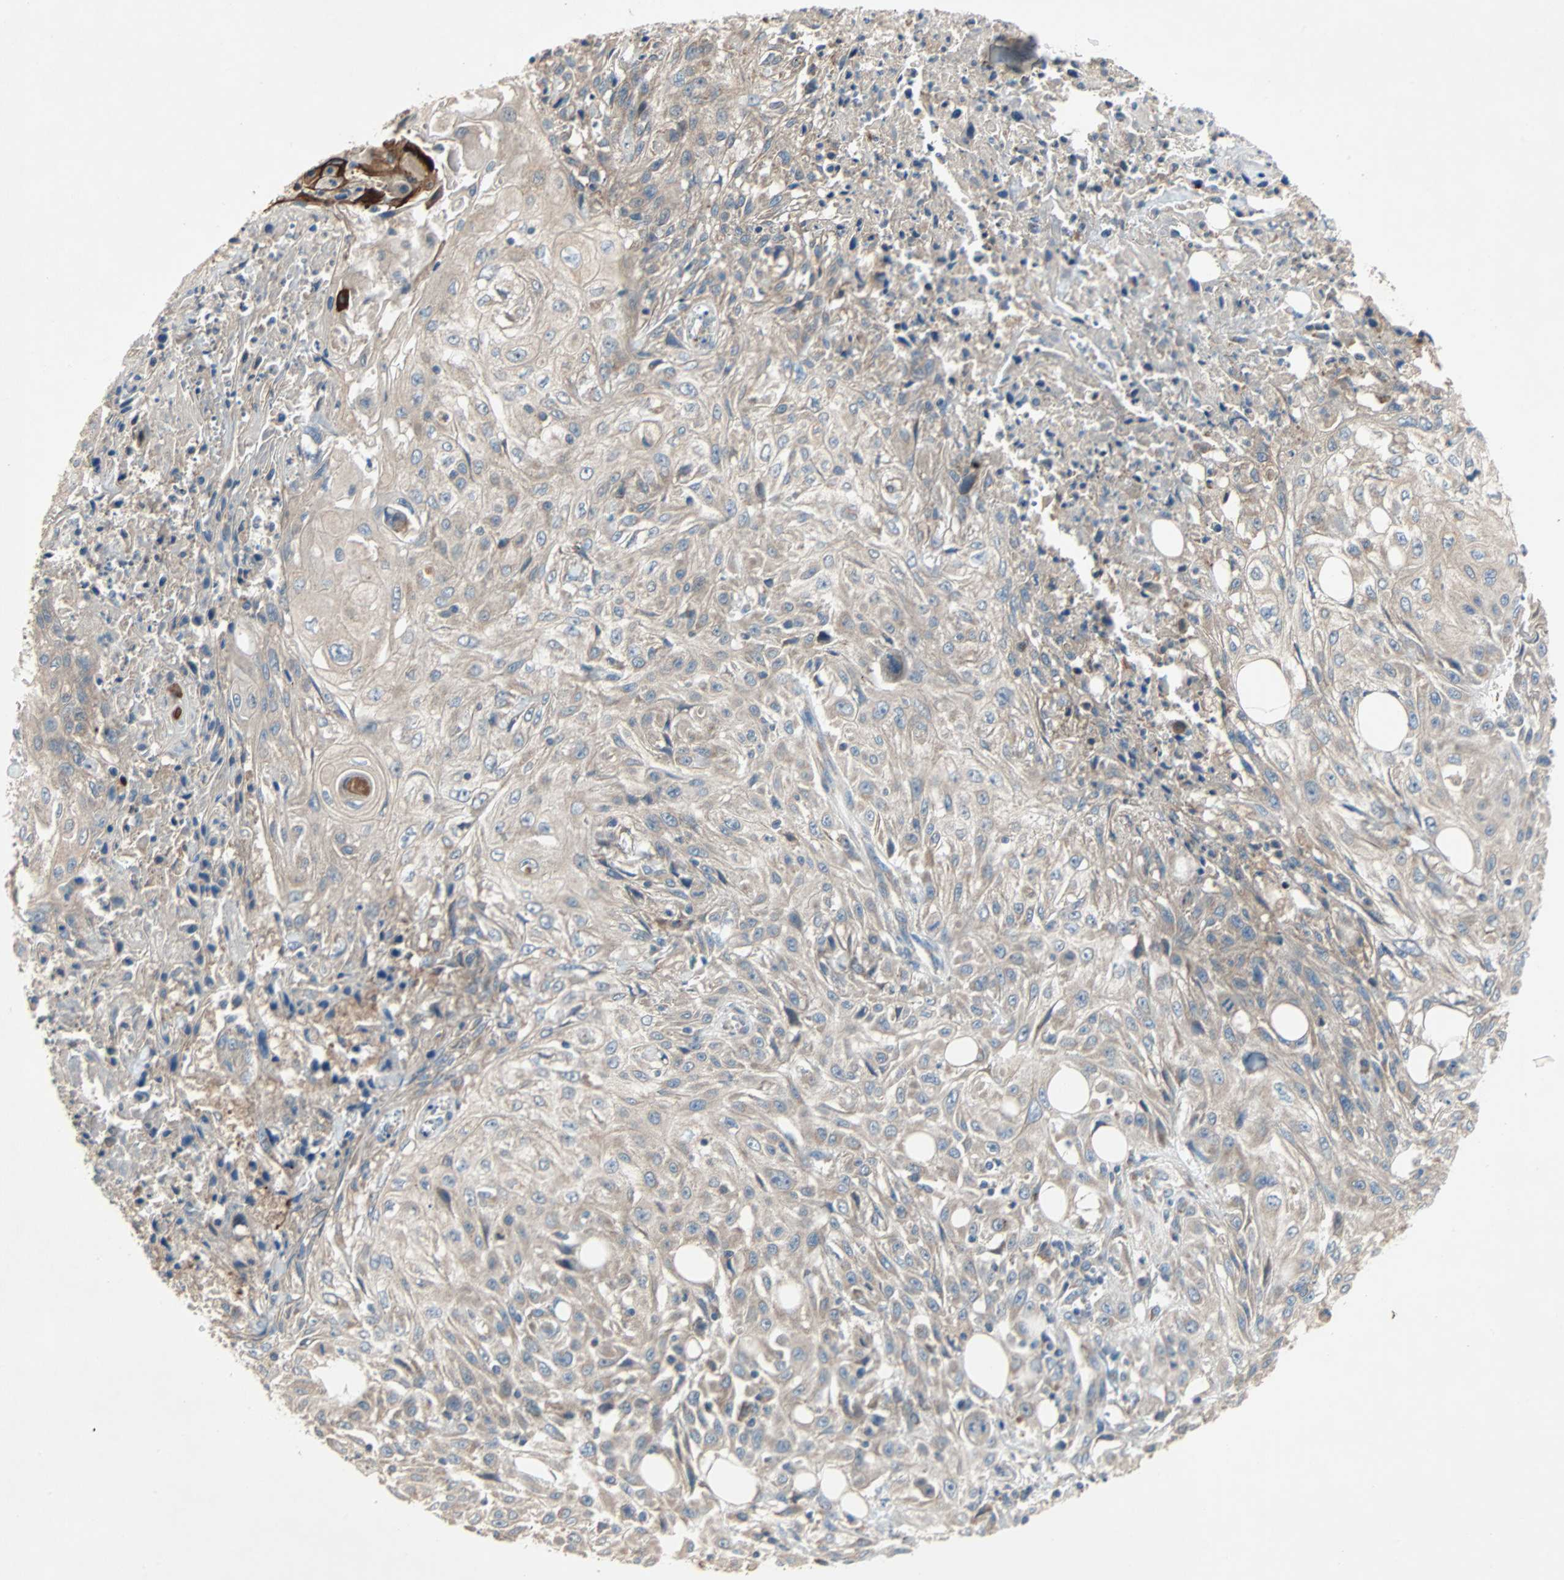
{"staining": {"intensity": "weak", "quantity": ">75%", "location": "cytoplasmic/membranous"}, "tissue": "skin cancer", "cell_type": "Tumor cells", "image_type": "cancer", "snomed": [{"axis": "morphology", "description": "Squamous cell carcinoma, NOS"}, {"axis": "morphology", "description": "Squamous cell carcinoma, metastatic, NOS"}, {"axis": "topography", "description": "Skin"}, {"axis": "topography", "description": "Lymph node"}], "caption": "Human skin cancer stained with a brown dye reveals weak cytoplasmic/membranous positive staining in approximately >75% of tumor cells.", "gene": "XYLT1", "patient": {"sex": "male", "age": 75}}